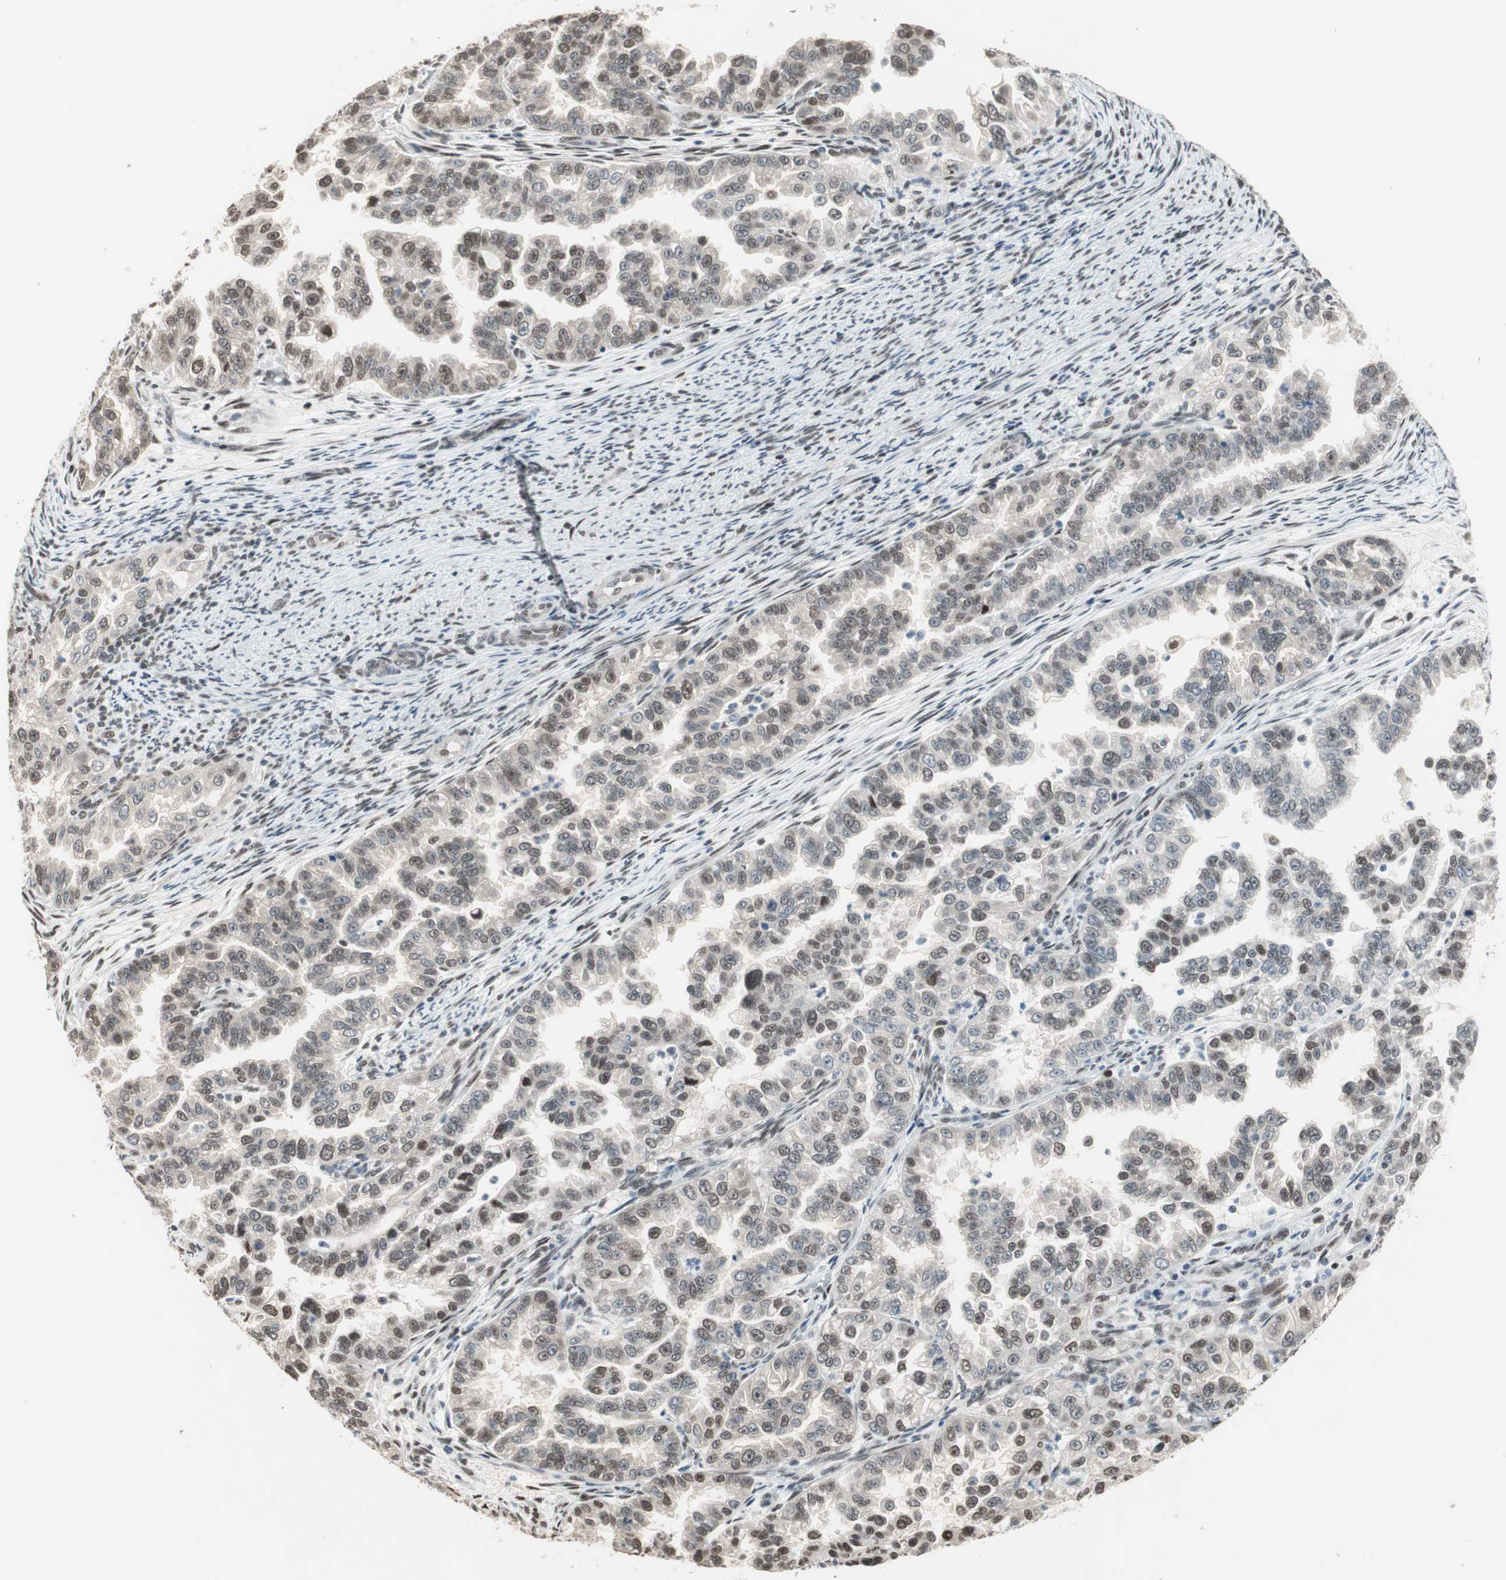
{"staining": {"intensity": "weak", "quantity": ">75%", "location": "cytoplasmic/membranous,nuclear"}, "tissue": "endometrial cancer", "cell_type": "Tumor cells", "image_type": "cancer", "snomed": [{"axis": "morphology", "description": "Adenocarcinoma, NOS"}, {"axis": "topography", "description": "Endometrium"}], "caption": "High-magnification brightfield microscopy of endometrial cancer stained with DAB (brown) and counterstained with hematoxylin (blue). tumor cells exhibit weak cytoplasmic/membranous and nuclear positivity is appreciated in about>75% of cells. Immunohistochemistry stains the protein in brown and the nuclei are stained blue.", "gene": "ZBTB17", "patient": {"sex": "female", "age": 85}}